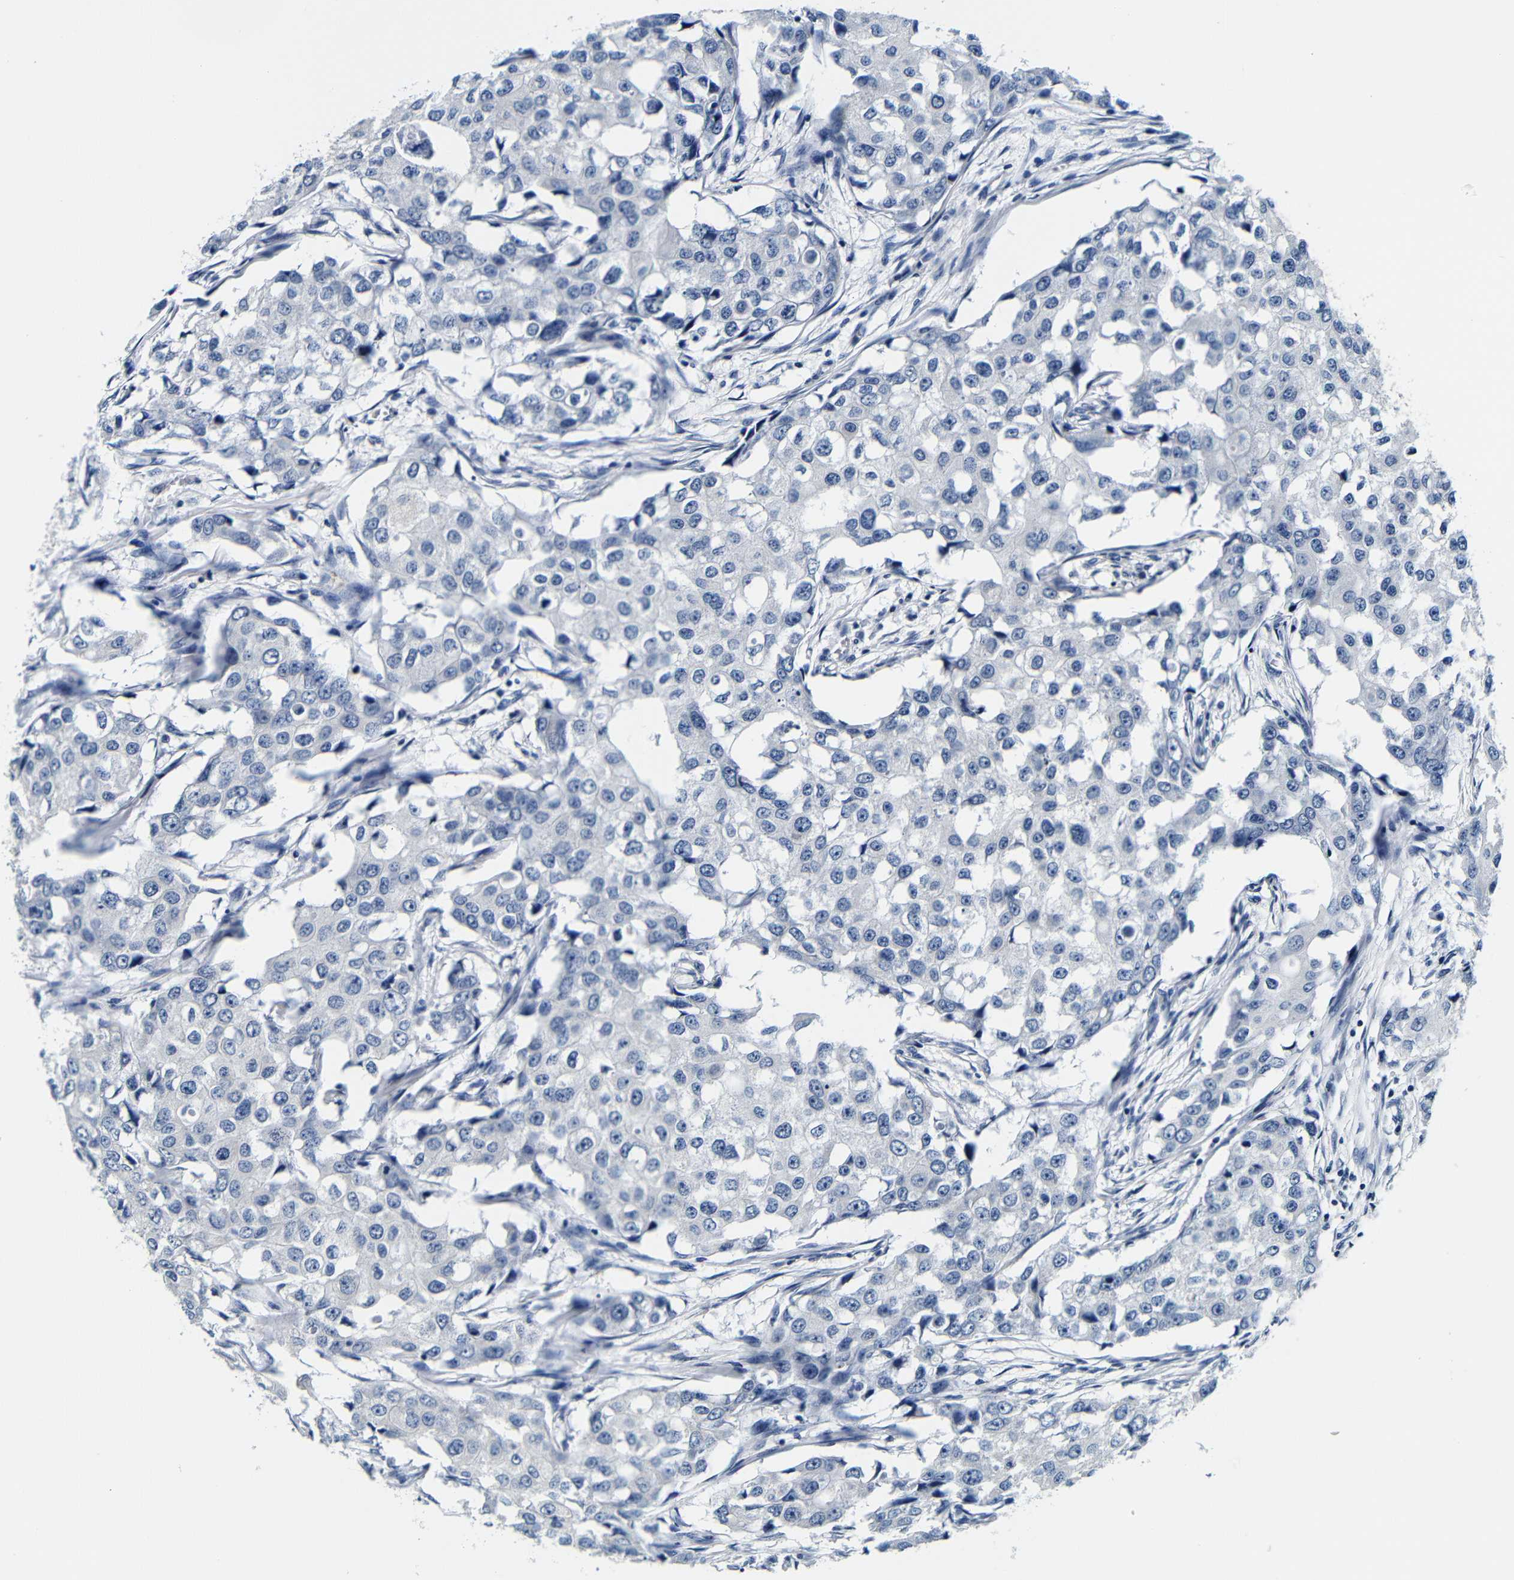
{"staining": {"intensity": "negative", "quantity": "none", "location": "none"}, "tissue": "breast cancer", "cell_type": "Tumor cells", "image_type": "cancer", "snomed": [{"axis": "morphology", "description": "Duct carcinoma"}, {"axis": "topography", "description": "Breast"}], "caption": "DAB (3,3'-diaminobenzidine) immunohistochemical staining of human infiltrating ductal carcinoma (breast) demonstrates no significant expression in tumor cells.", "gene": "GP1BA", "patient": {"sex": "female", "age": 27}}